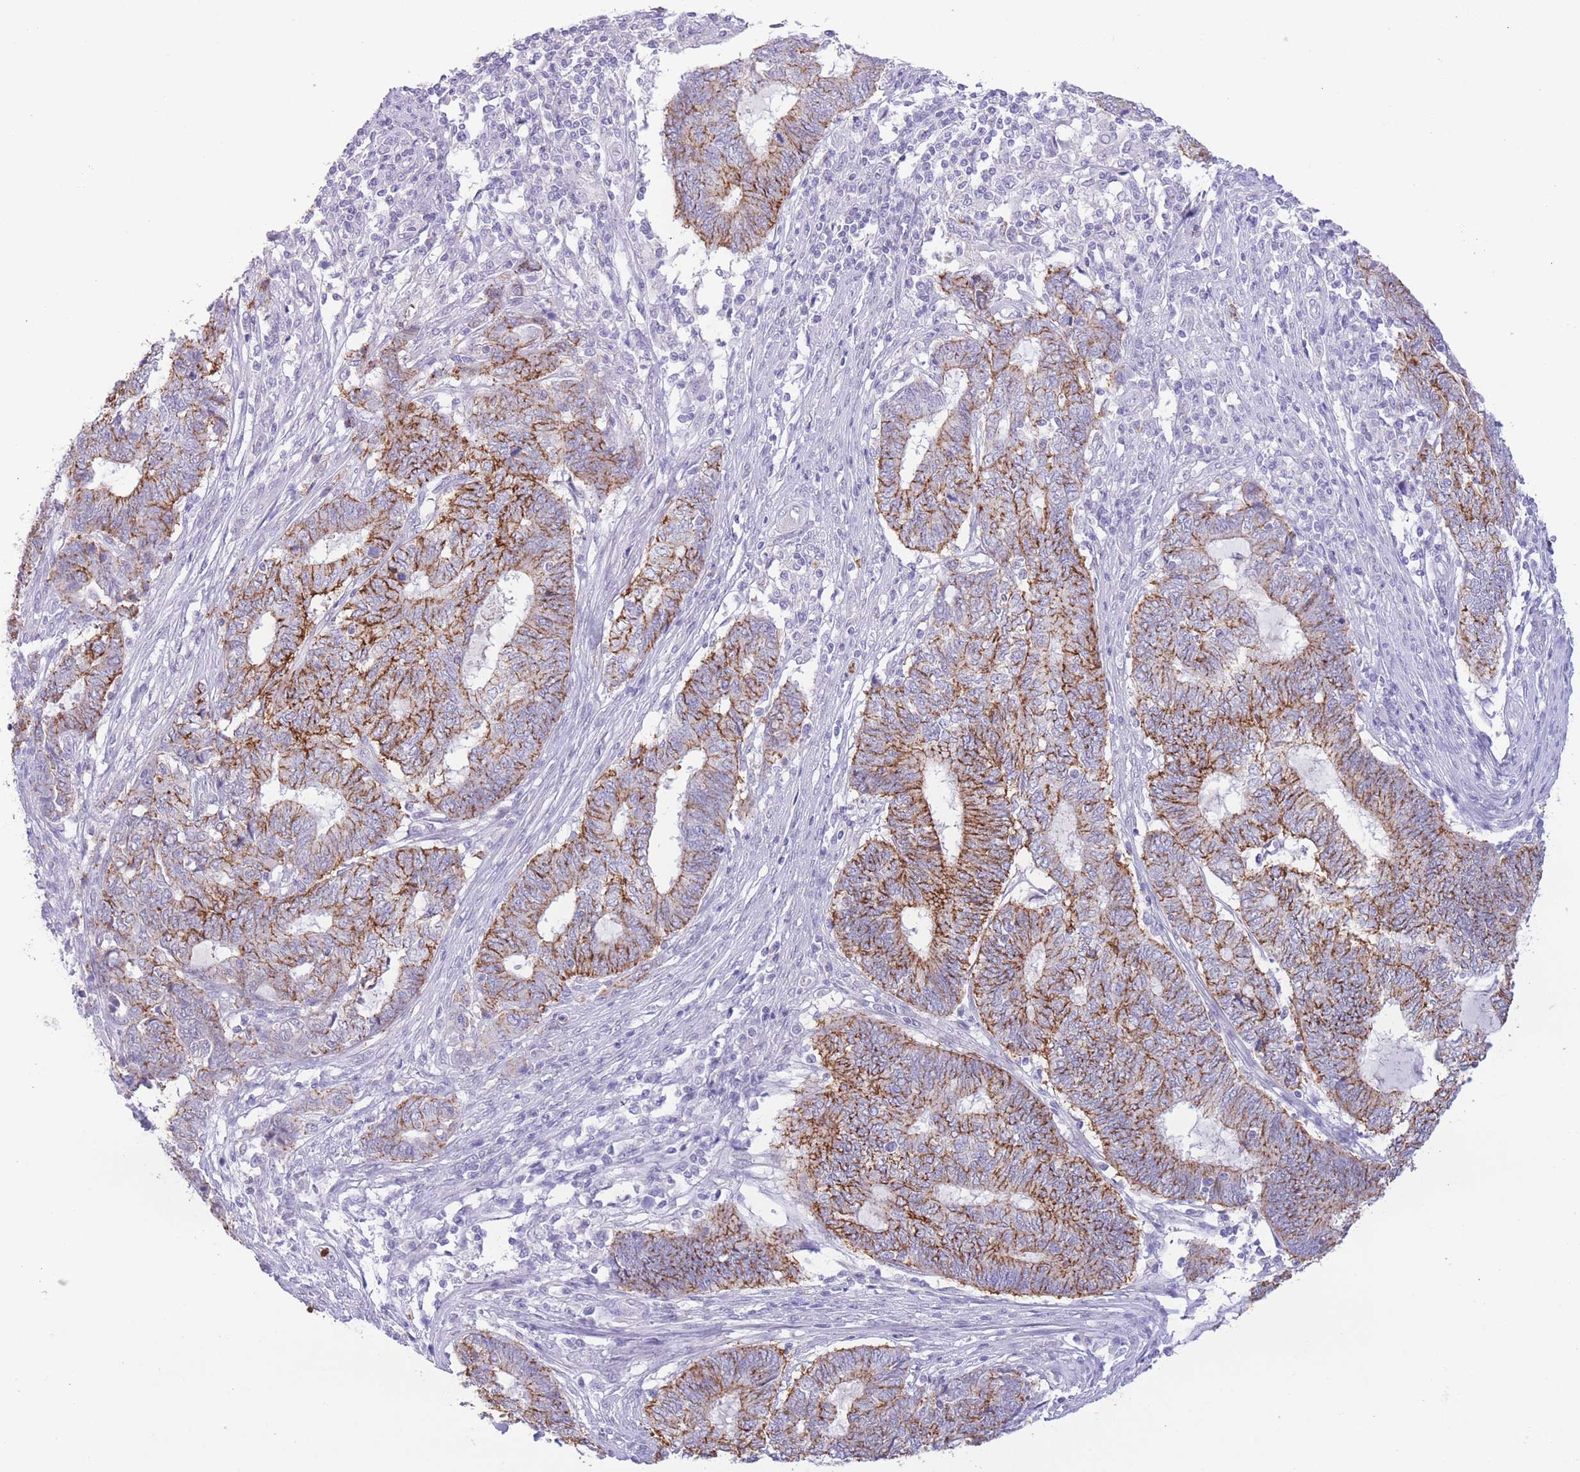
{"staining": {"intensity": "moderate", "quantity": "25%-75%", "location": "cytoplasmic/membranous"}, "tissue": "endometrial cancer", "cell_type": "Tumor cells", "image_type": "cancer", "snomed": [{"axis": "morphology", "description": "Adenocarcinoma, NOS"}, {"axis": "topography", "description": "Uterus"}, {"axis": "topography", "description": "Endometrium"}], "caption": "A high-resolution micrograph shows immunohistochemistry (IHC) staining of endometrial cancer (adenocarcinoma), which reveals moderate cytoplasmic/membranous positivity in about 25%-75% of tumor cells.", "gene": "LCLAT1", "patient": {"sex": "female", "age": 70}}